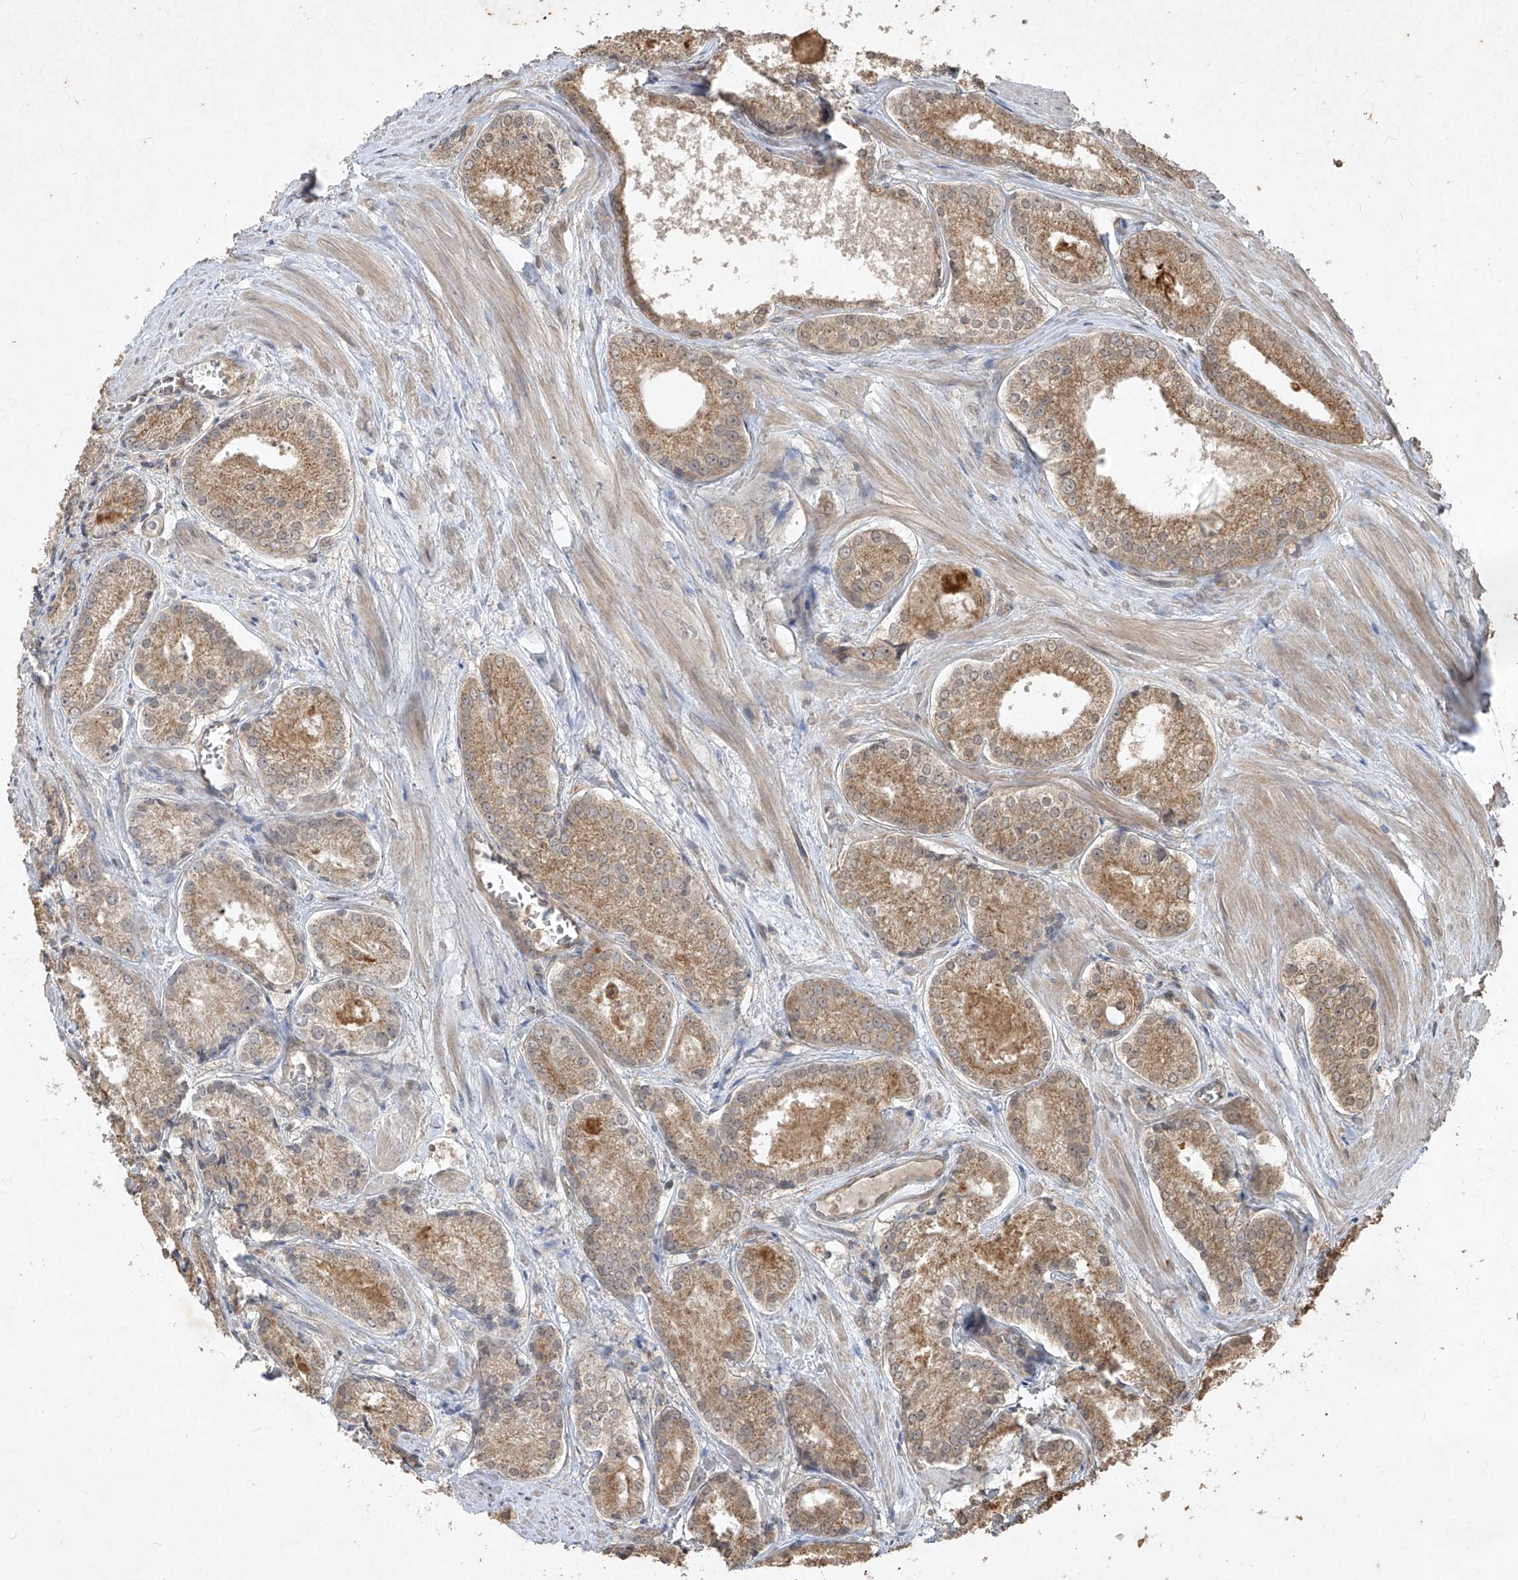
{"staining": {"intensity": "moderate", "quantity": "25%-75%", "location": "cytoplasmic/membranous"}, "tissue": "prostate cancer", "cell_type": "Tumor cells", "image_type": "cancer", "snomed": [{"axis": "morphology", "description": "Adenocarcinoma, Low grade"}, {"axis": "topography", "description": "Prostate"}], "caption": "Prostate cancer (low-grade adenocarcinoma) tissue displays moderate cytoplasmic/membranous staining in about 25%-75% of tumor cells", "gene": "ABCD3", "patient": {"sex": "male", "age": 54}}